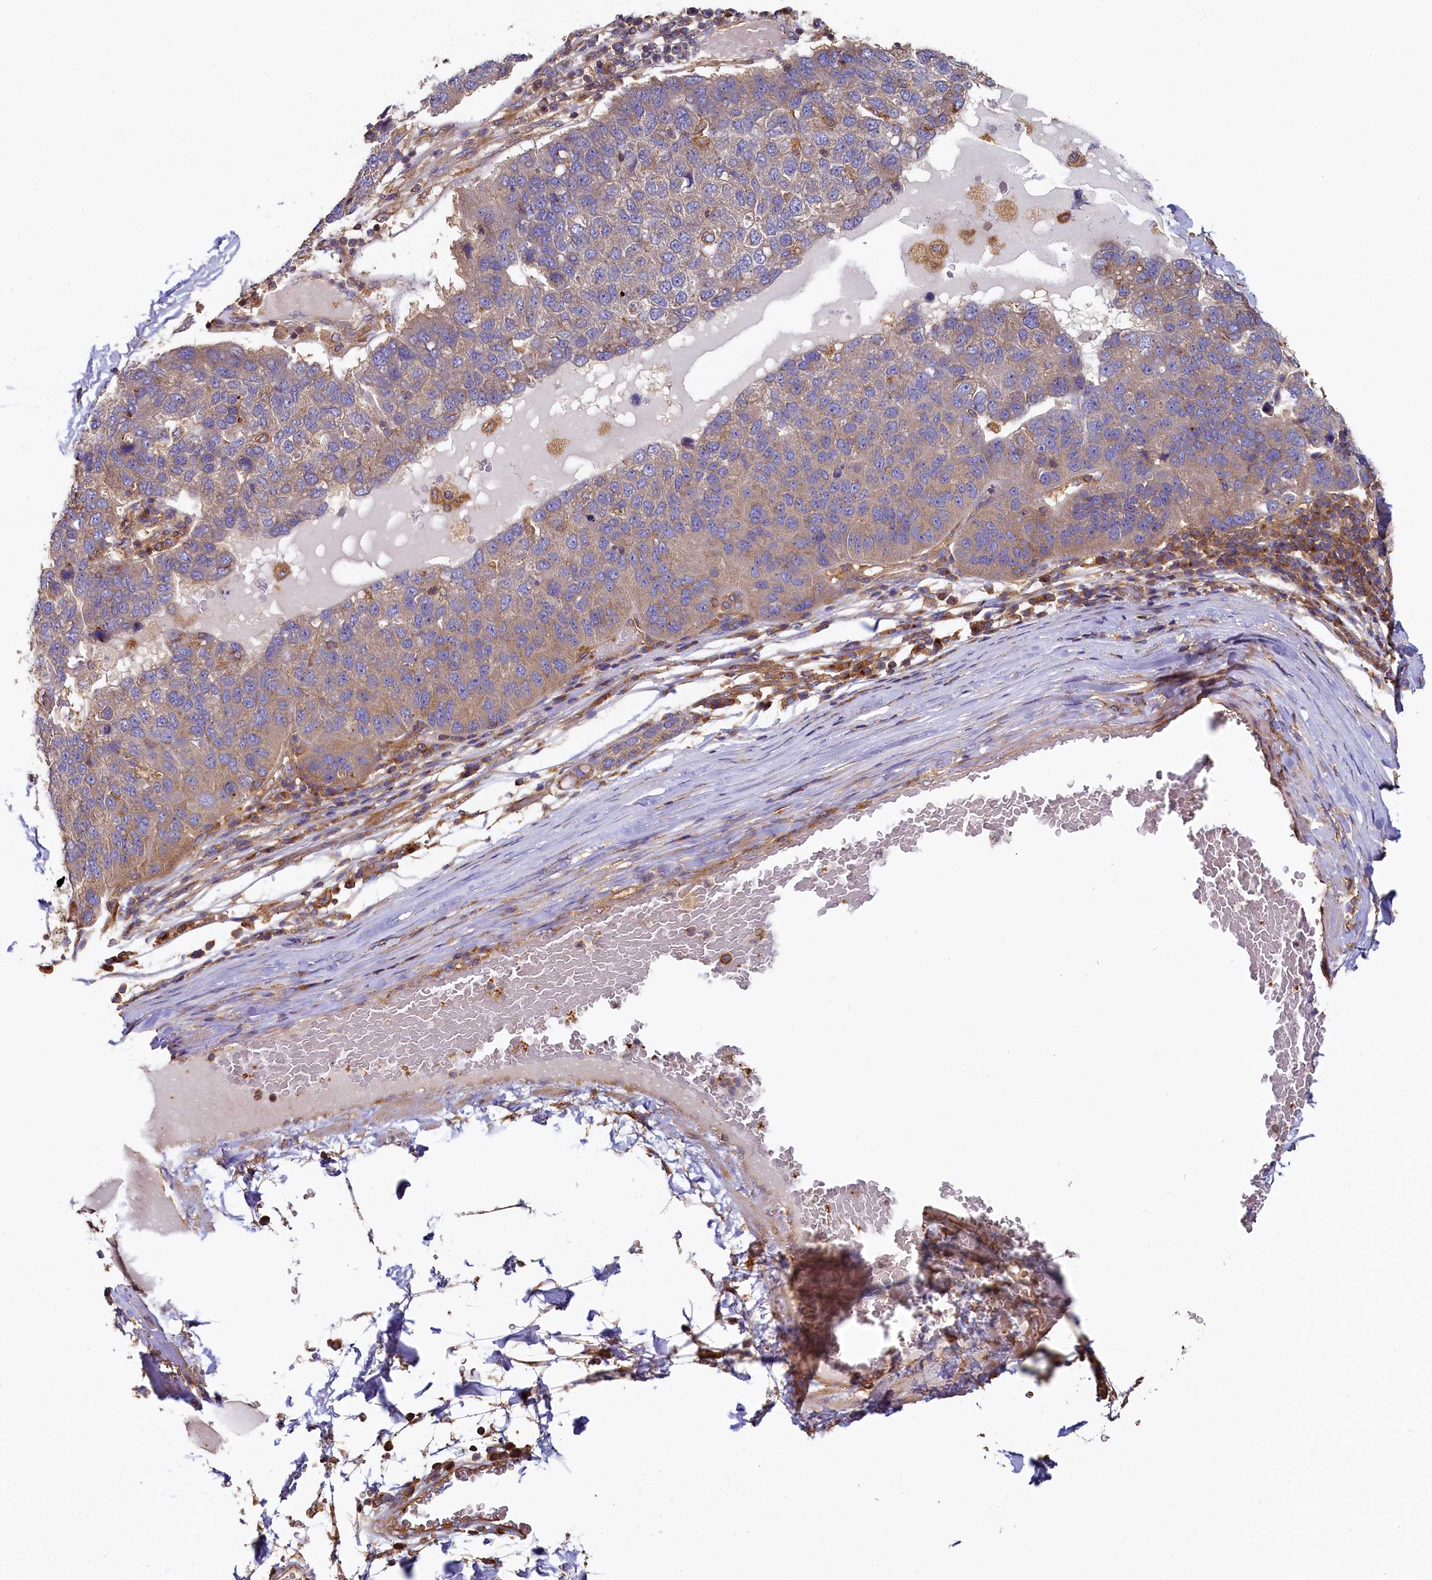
{"staining": {"intensity": "weak", "quantity": "25%-75%", "location": "cytoplasmic/membranous"}, "tissue": "pancreatic cancer", "cell_type": "Tumor cells", "image_type": "cancer", "snomed": [{"axis": "morphology", "description": "Adenocarcinoma, NOS"}, {"axis": "topography", "description": "Pancreas"}], "caption": "Adenocarcinoma (pancreatic) stained with a brown dye demonstrates weak cytoplasmic/membranous positive expression in about 25%-75% of tumor cells.", "gene": "PPIP5K1", "patient": {"sex": "female", "age": 61}}